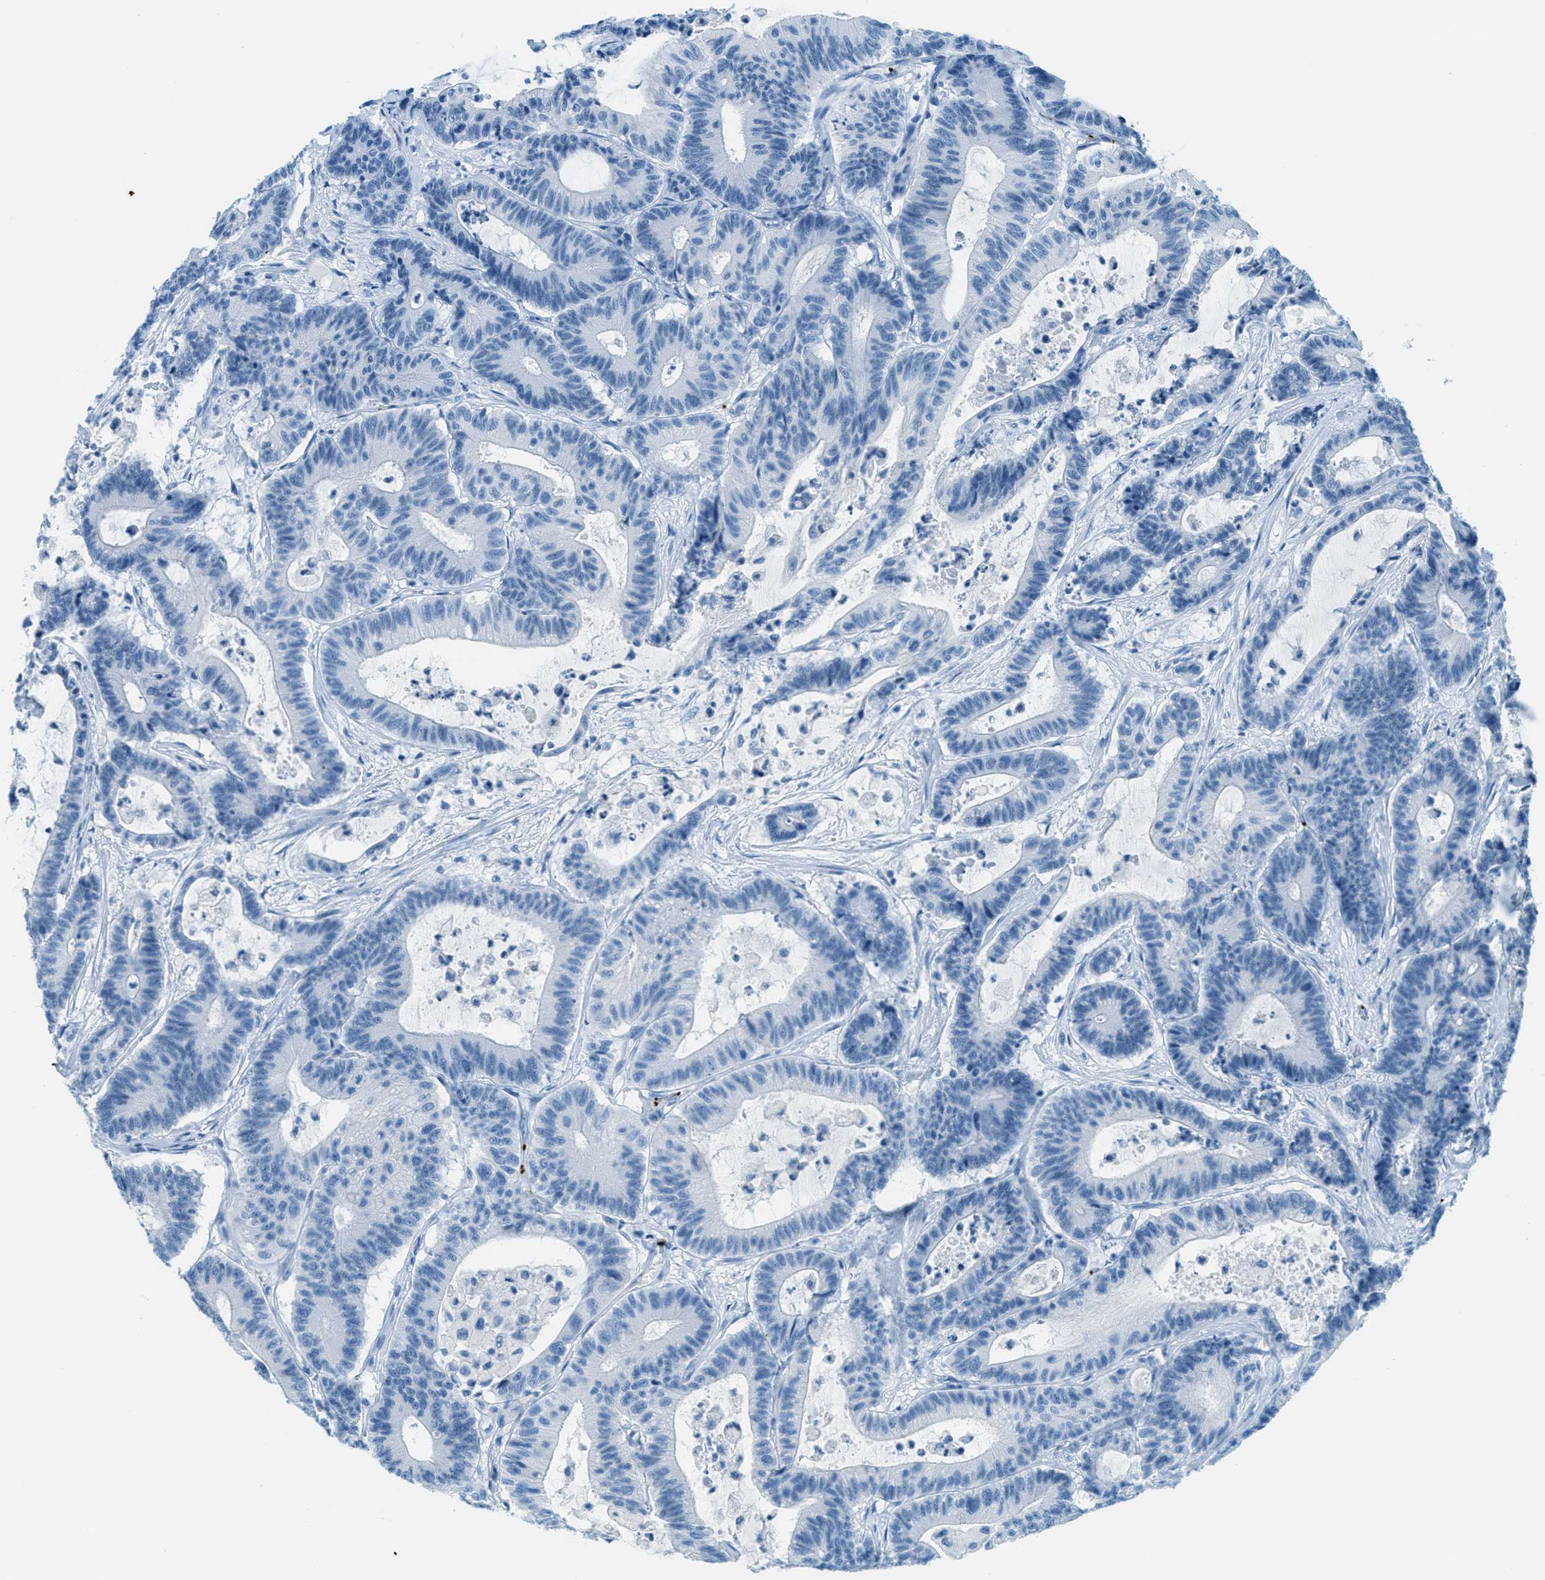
{"staining": {"intensity": "negative", "quantity": "none", "location": "none"}, "tissue": "colorectal cancer", "cell_type": "Tumor cells", "image_type": "cancer", "snomed": [{"axis": "morphology", "description": "Adenocarcinoma, NOS"}, {"axis": "topography", "description": "Colon"}], "caption": "Immunohistochemistry micrograph of human colorectal cancer (adenocarcinoma) stained for a protein (brown), which displays no positivity in tumor cells. (Brightfield microscopy of DAB (3,3'-diaminobenzidine) IHC at high magnification).", "gene": "PPBP", "patient": {"sex": "female", "age": 84}}